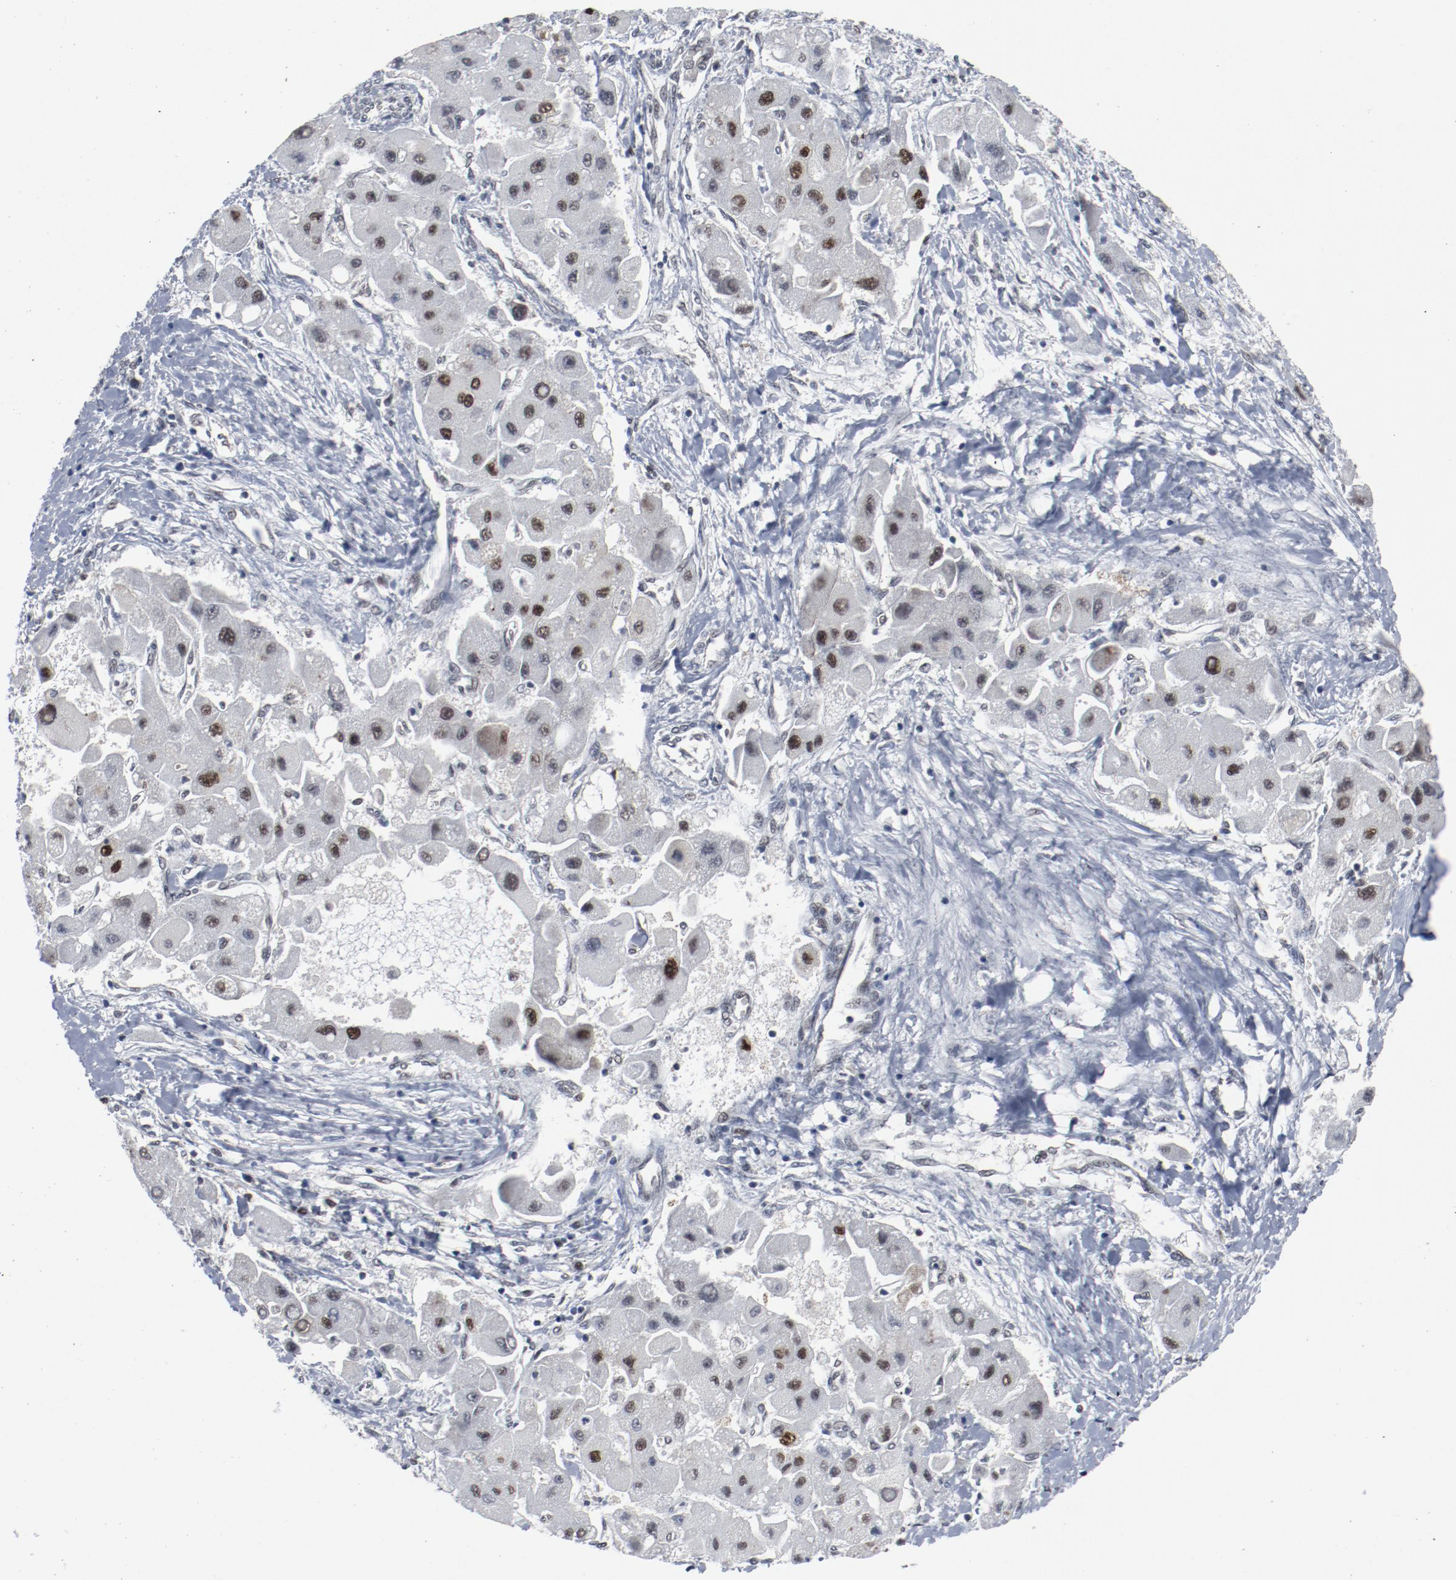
{"staining": {"intensity": "moderate", "quantity": ">75%", "location": "nuclear"}, "tissue": "liver cancer", "cell_type": "Tumor cells", "image_type": "cancer", "snomed": [{"axis": "morphology", "description": "Carcinoma, Hepatocellular, NOS"}, {"axis": "topography", "description": "Liver"}], "caption": "Immunohistochemical staining of hepatocellular carcinoma (liver) shows moderate nuclear protein staining in approximately >75% of tumor cells.", "gene": "JMJD6", "patient": {"sex": "male", "age": 24}}